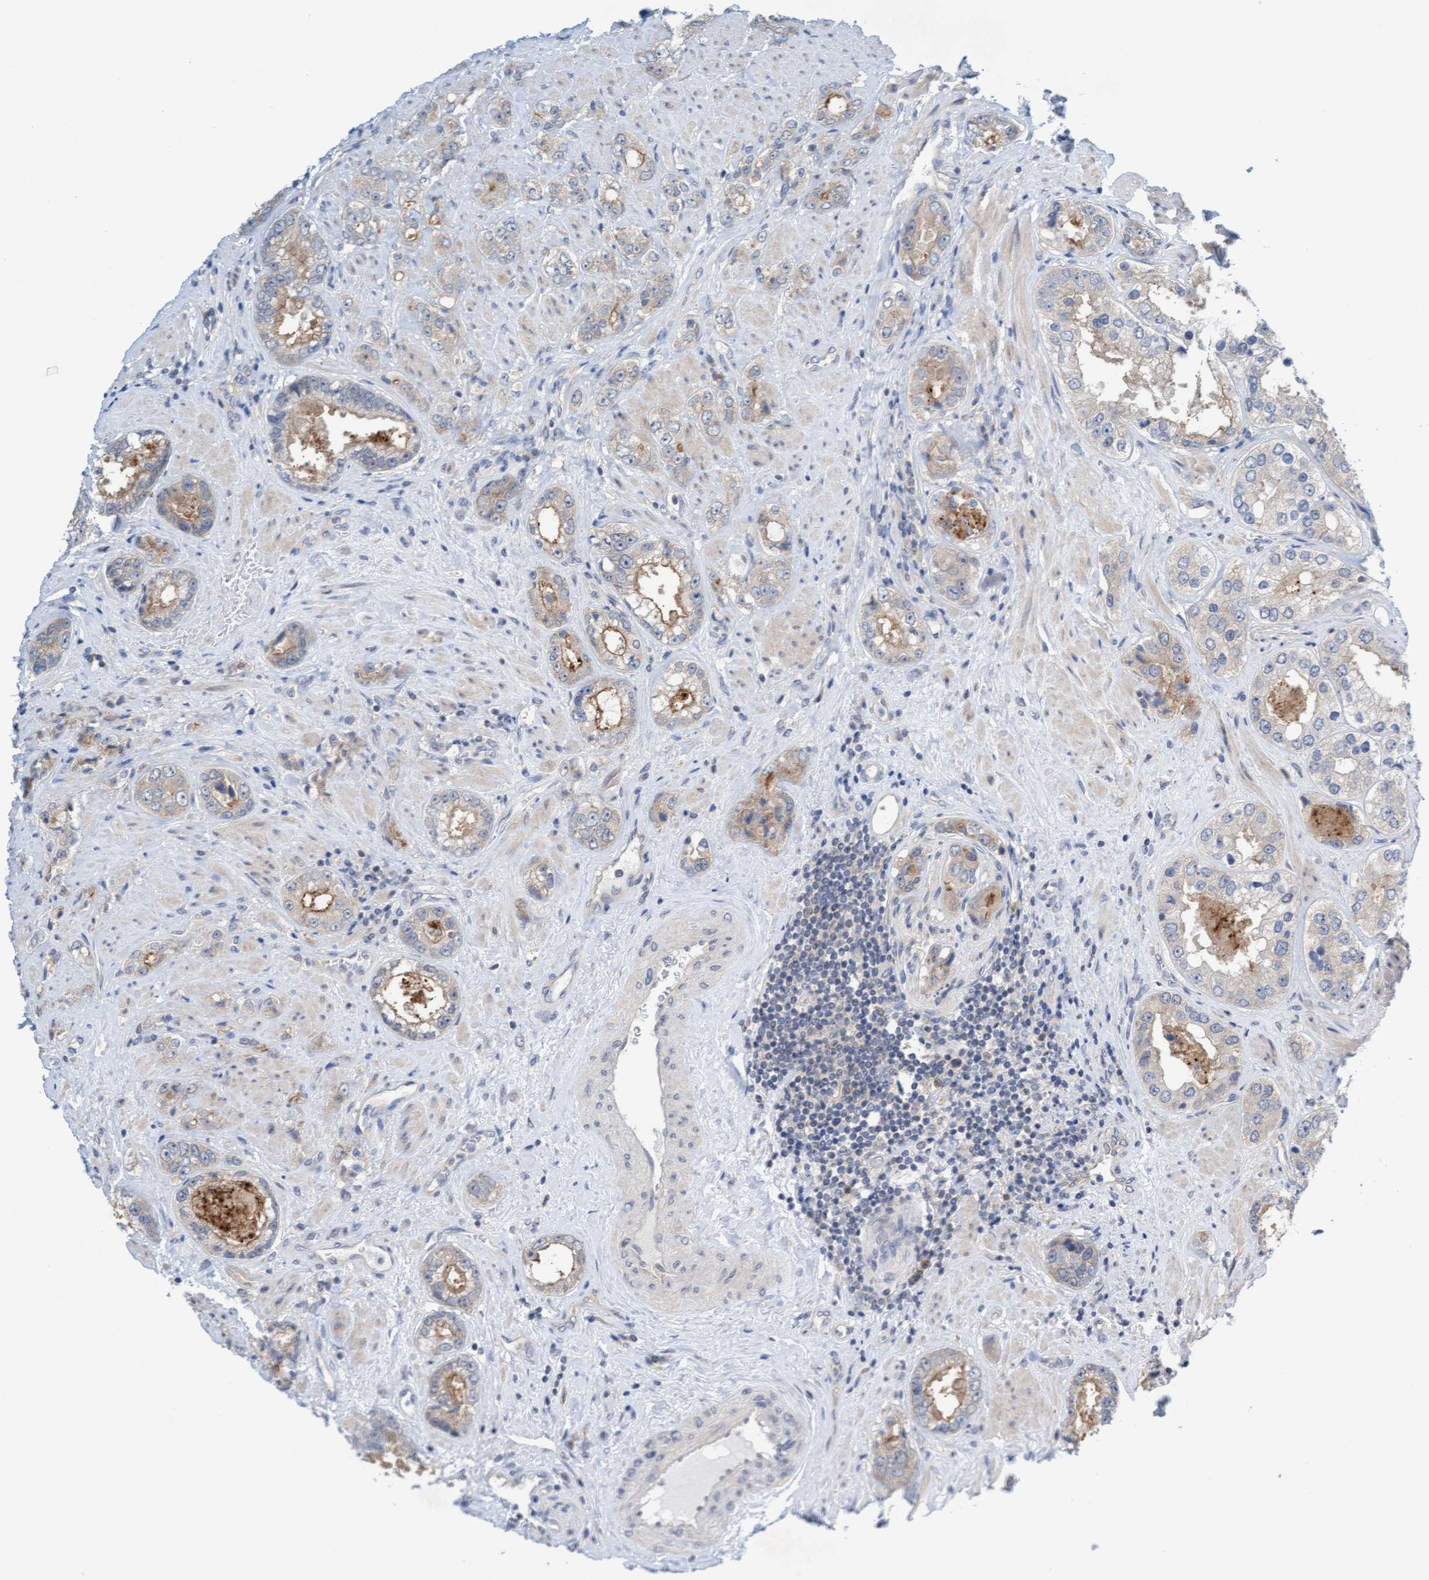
{"staining": {"intensity": "weak", "quantity": "25%-75%", "location": "cytoplasmic/membranous"}, "tissue": "prostate cancer", "cell_type": "Tumor cells", "image_type": "cancer", "snomed": [{"axis": "morphology", "description": "Adenocarcinoma, High grade"}, {"axis": "topography", "description": "Prostate"}], "caption": "Protein analysis of prostate cancer (high-grade adenocarcinoma) tissue exhibits weak cytoplasmic/membranous expression in about 25%-75% of tumor cells.", "gene": "AMZ2", "patient": {"sex": "male", "age": 61}}